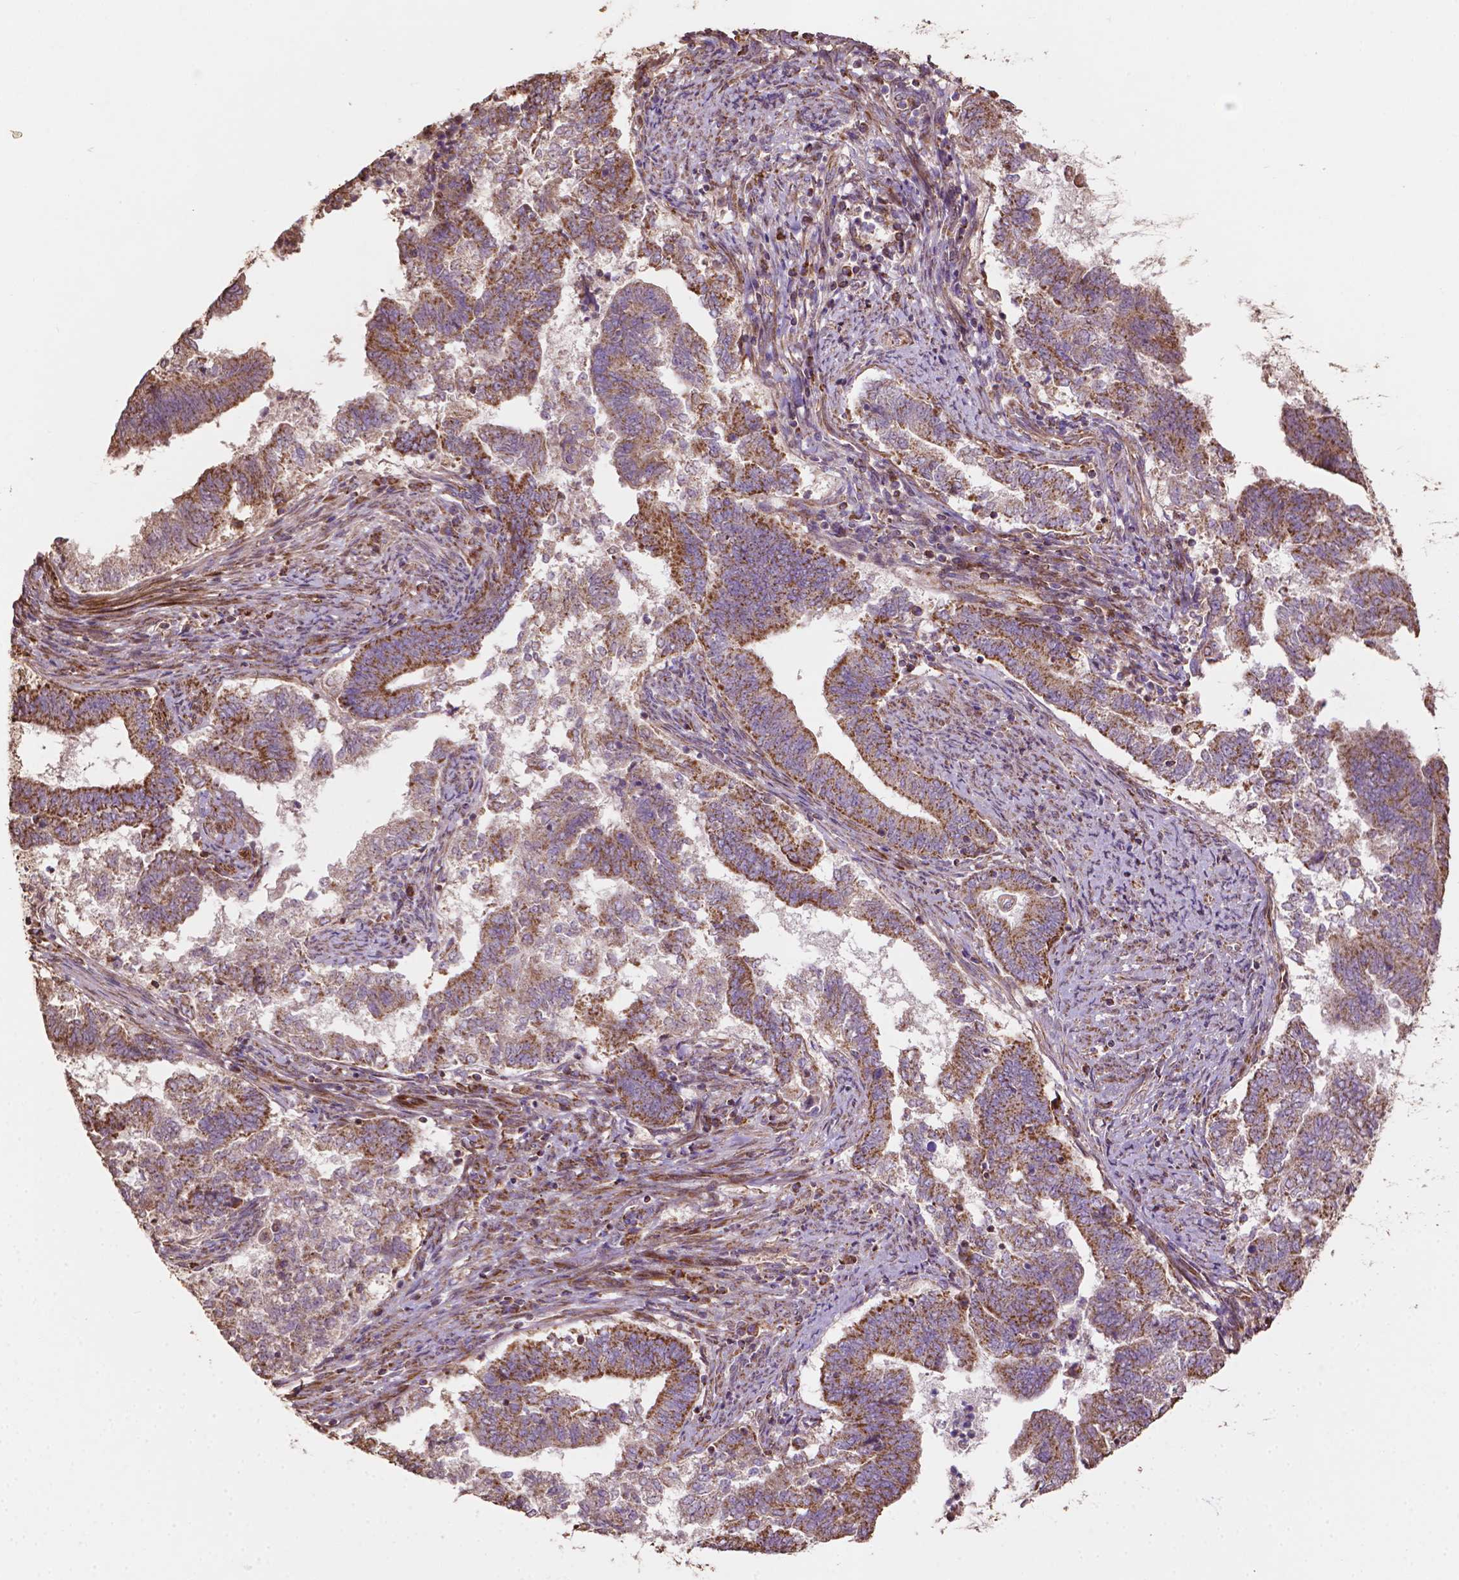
{"staining": {"intensity": "moderate", "quantity": ">75%", "location": "cytoplasmic/membranous"}, "tissue": "endometrial cancer", "cell_type": "Tumor cells", "image_type": "cancer", "snomed": [{"axis": "morphology", "description": "Adenocarcinoma, NOS"}, {"axis": "topography", "description": "Endometrium"}], "caption": "Immunohistochemical staining of adenocarcinoma (endometrial) demonstrates medium levels of moderate cytoplasmic/membranous expression in about >75% of tumor cells. The staining is performed using DAB (3,3'-diaminobenzidine) brown chromogen to label protein expression. The nuclei are counter-stained blue using hematoxylin.", "gene": "LRR1", "patient": {"sex": "female", "age": 65}}